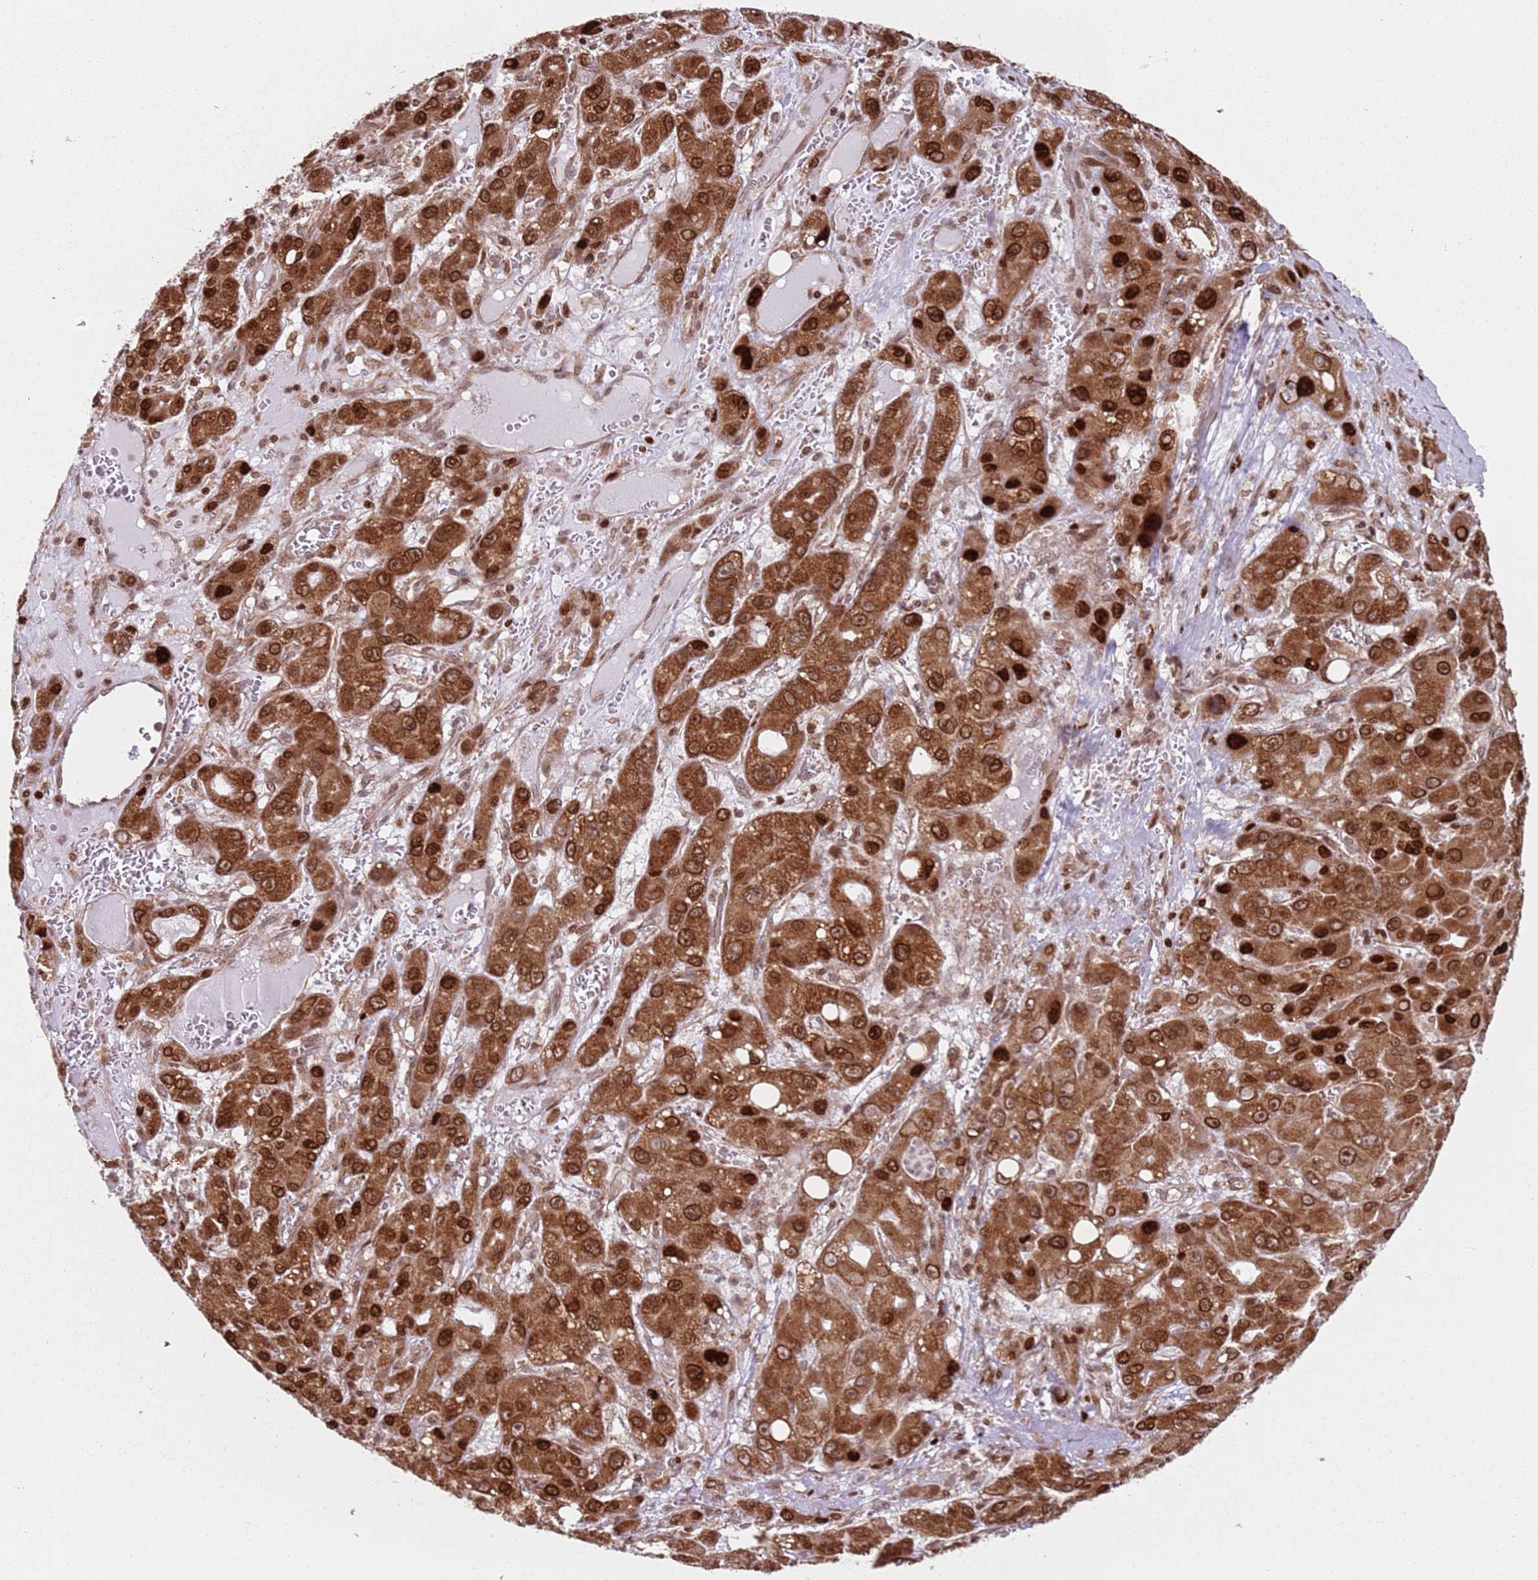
{"staining": {"intensity": "strong", "quantity": ">75%", "location": "cytoplasmic/membranous,nuclear"}, "tissue": "liver cancer", "cell_type": "Tumor cells", "image_type": "cancer", "snomed": [{"axis": "morphology", "description": "Carcinoma, Hepatocellular, NOS"}, {"axis": "topography", "description": "Liver"}], "caption": "Brown immunohistochemical staining in human liver hepatocellular carcinoma displays strong cytoplasmic/membranous and nuclear expression in approximately >75% of tumor cells. (brown staining indicates protein expression, while blue staining denotes nuclei).", "gene": "HNRNPLL", "patient": {"sex": "male", "age": 55}}